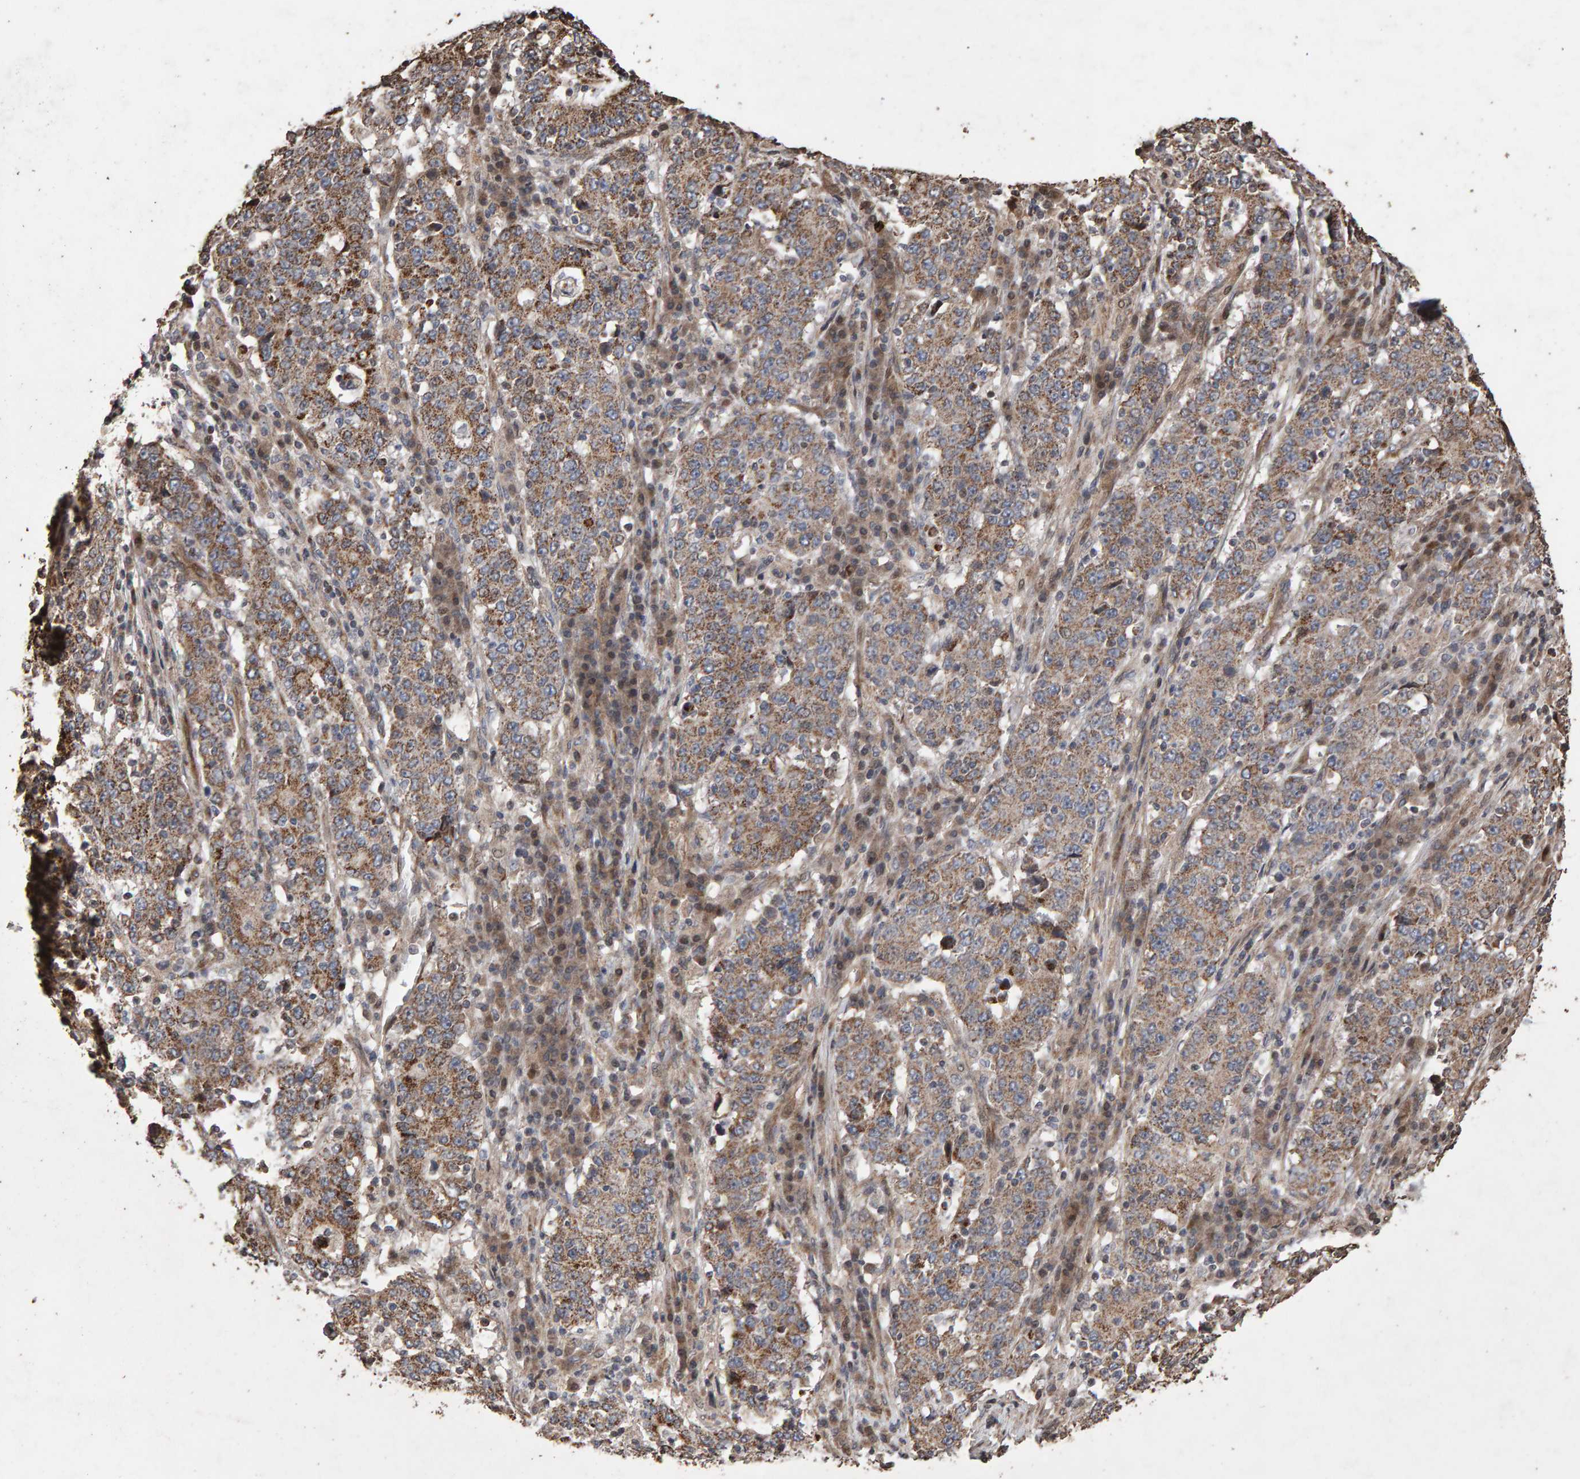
{"staining": {"intensity": "moderate", "quantity": ">75%", "location": "cytoplasmic/membranous"}, "tissue": "stomach cancer", "cell_type": "Tumor cells", "image_type": "cancer", "snomed": [{"axis": "morphology", "description": "Adenocarcinoma, NOS"}, {"axis": "topography", "description": "Stomach"}], "caption": "Approximately >75% of tumor cells in stomach cancer (adenocarcinoma) display moderate cytoplasmic/membranous protein positivity as visualized by brown immunohistochemical staining.", "gene": "OSBP2", "patient": {"sex": "male", "age": 59}}